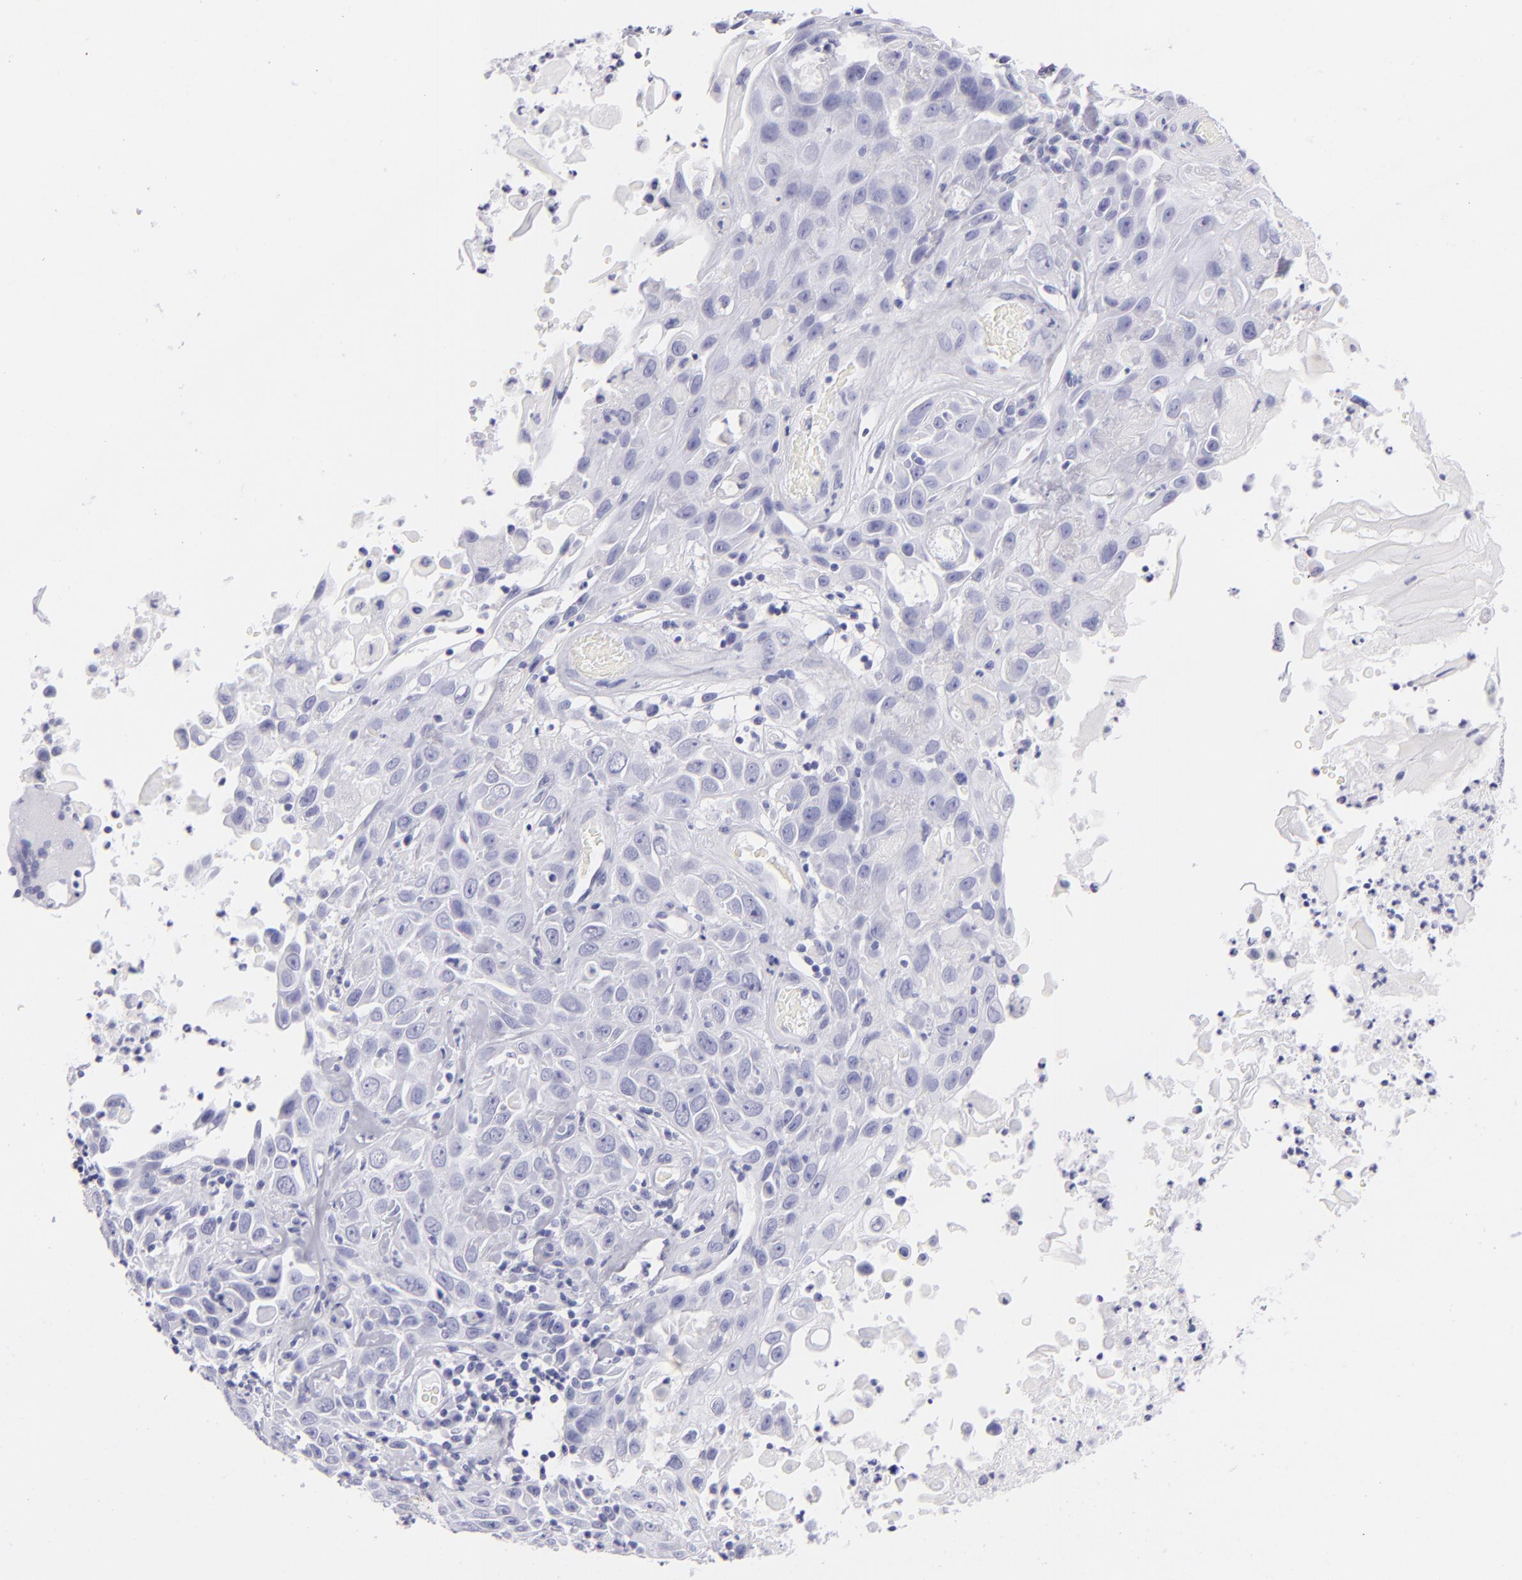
{"staining": {"intensity": "negative", "quantity": "none", "location": "none"}, "tissue": "skin cancer", "cell_type": "Tumor cells", "image_type": "cancer", "snomed": [{"axis": "morphology", "description": "Squamous cell carcinoma, NOS"}, {"axis": "topography", "description": "Skin"}], "caption": "A histopathology image of human skin squamous cell carcinoma is negative for staining in tumor cells. The staining was performed using DAB (3,3'-diaminobenzidine) to visualize the protein expression in brown, while the nuclei were stained in blue with hematoxylin (Magnification: 20x).", "gene": "PRPH", "patient": {"sex": "male", "age": 84}}